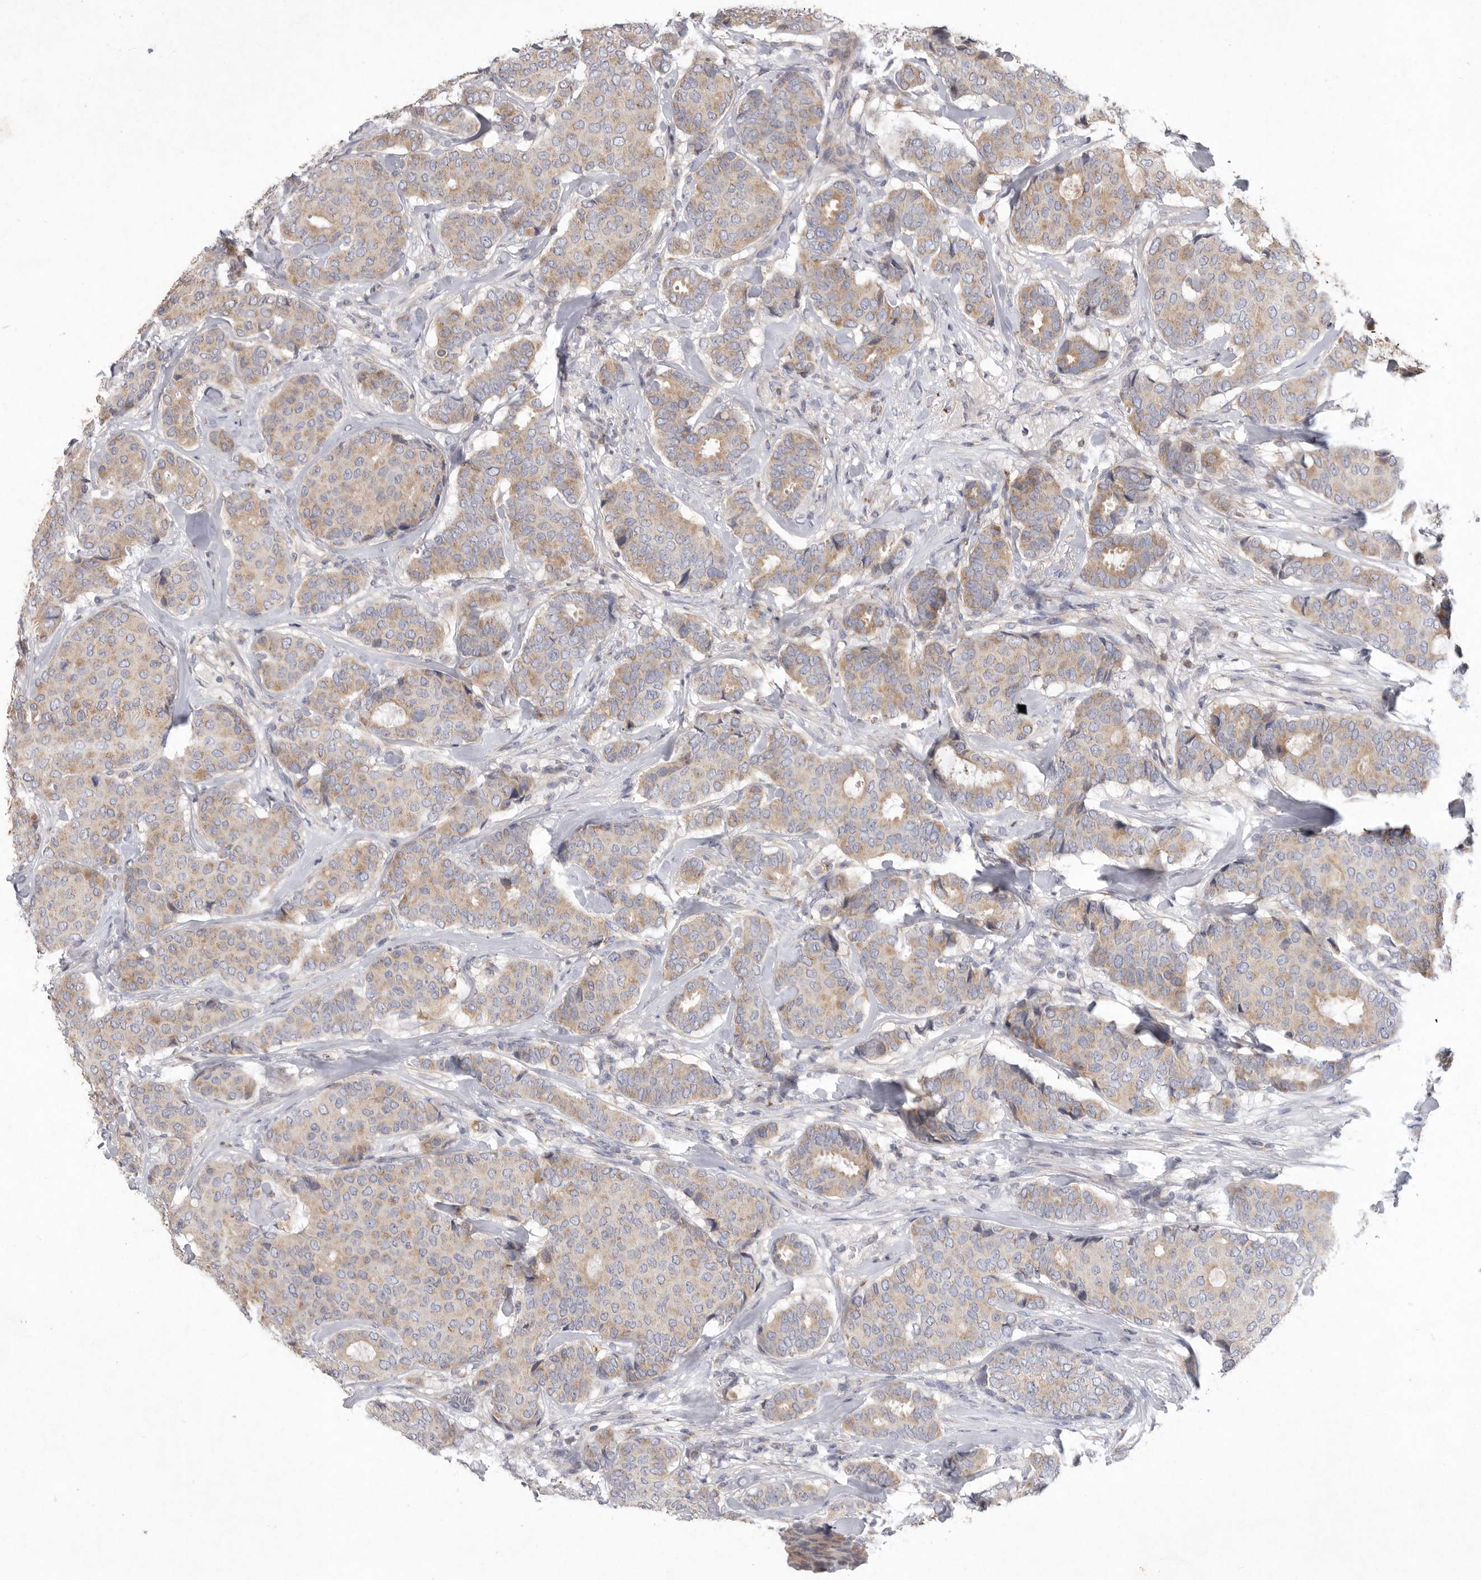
{"staining": {"intensity": "weak", "quantity": ">75%", "location": "cytoplasmic/membranous"}, "tissue": "breast cancer", "cell_type": "Tumor cells", "image_type": "cancer", "snomed": [{"axis": "morphology", "description": "Duct carcinoma"}, {"axis": "topography", "description": "Breast"}], "caption": "Human breast cancer (invasive ductal carcinoma) stained with a brown dye reveals weak cytoplasmic/membranous positive staining in about >75% of tumor cells.", "gene": "MRPL41", "patient": {"sex": "female", "age": 75}}